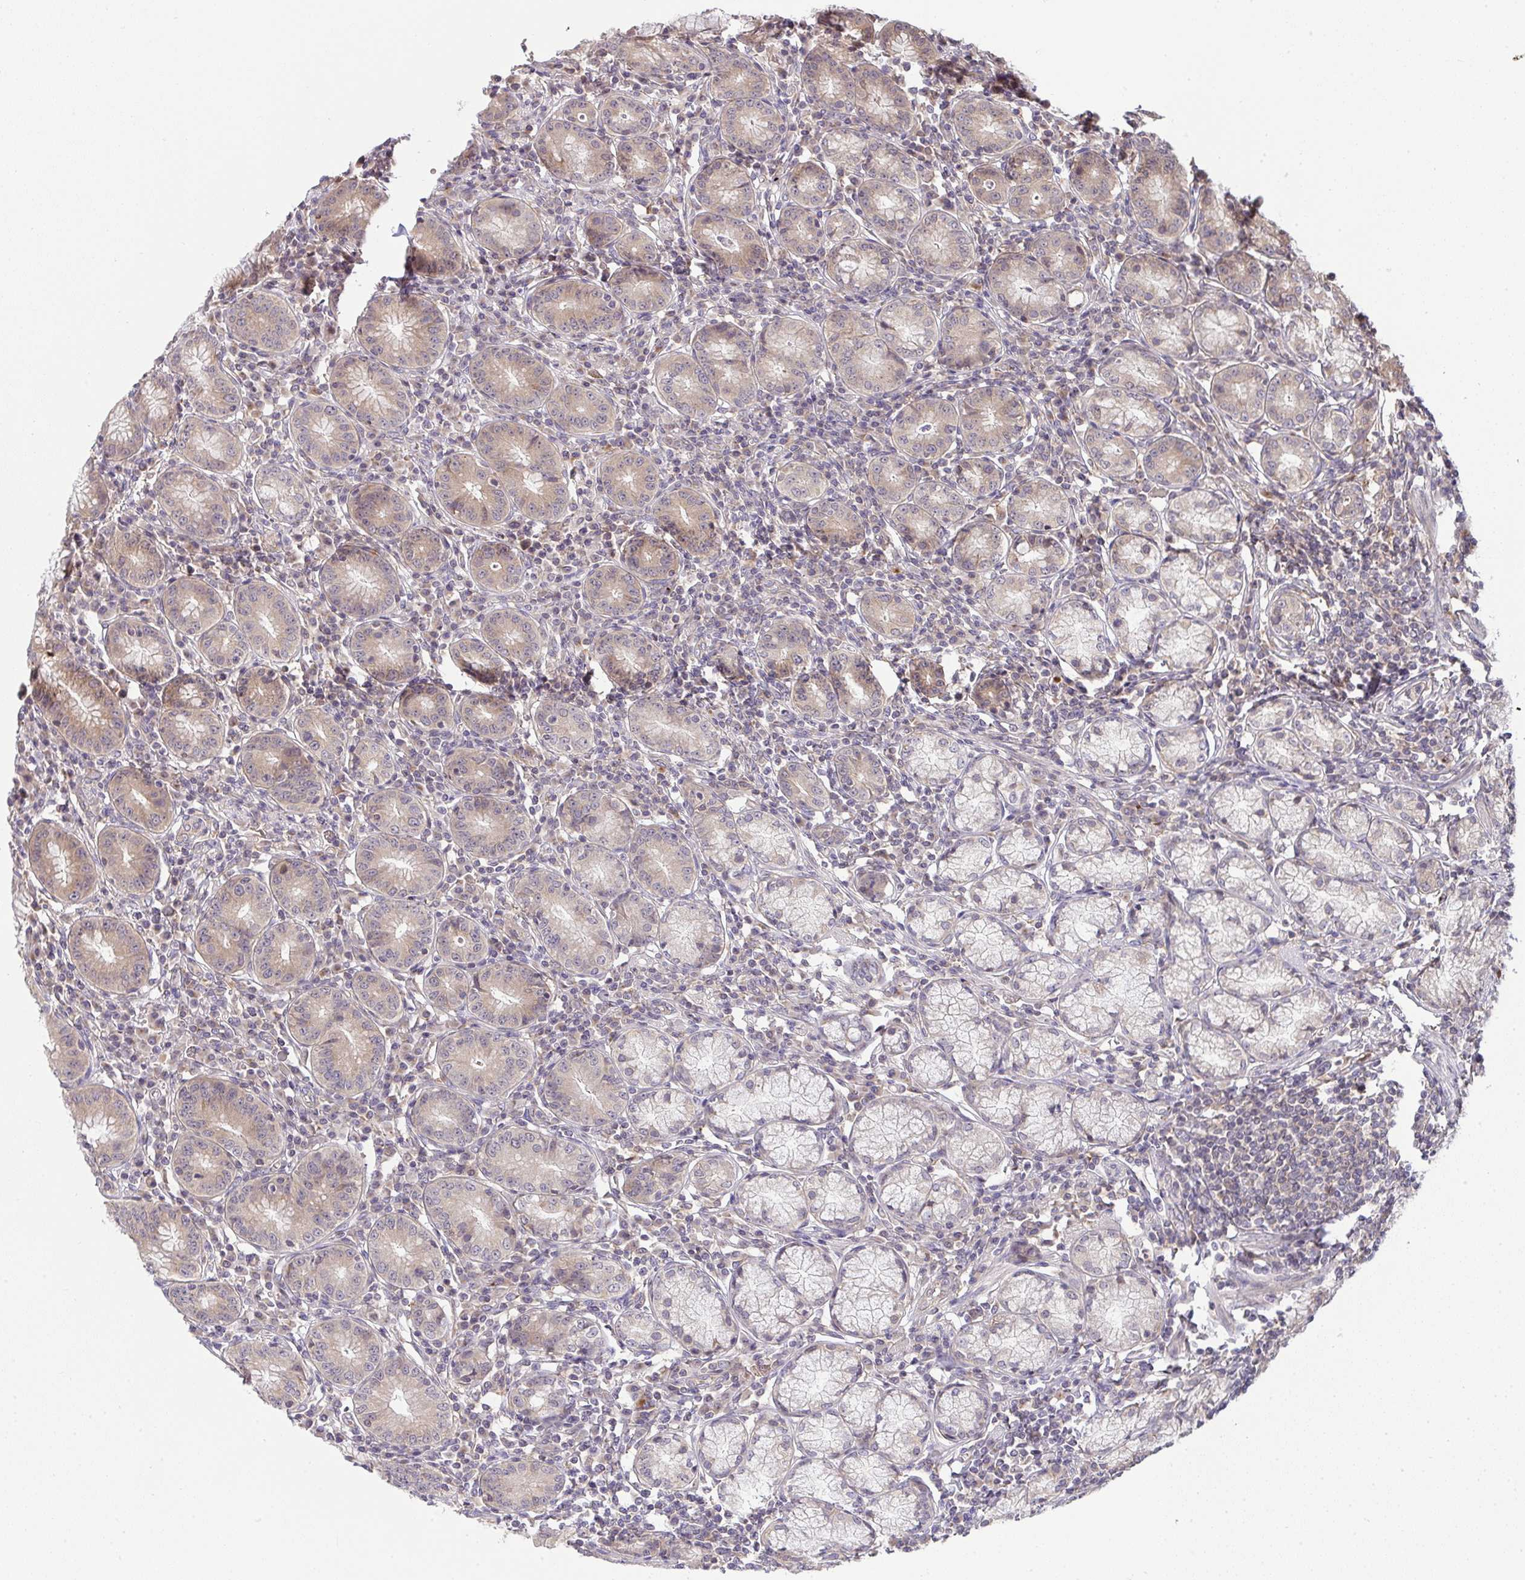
{"staining": {"intensity": "moderate", "quantity": "<25%", "location": "cytoplasmic/membranous"}, "tissue": "stomach", "cell_type": "Glandular cells", "image_type": "normal", "snomed": [{"axis": "morphology", "description": "Normal tissue, NOS"}, {"axis": "topography", "description": "Stomach"}], "caption": "Immunohistochemistry (IHC) image of unremarkable human stomach stained for a protein (brown), which displays low levels of moderate cytoplasmic/membranous staining in about <25% of glandular cells.", "gene": "SLC9A6", "patient": {"sex": "male", "age": 55}}